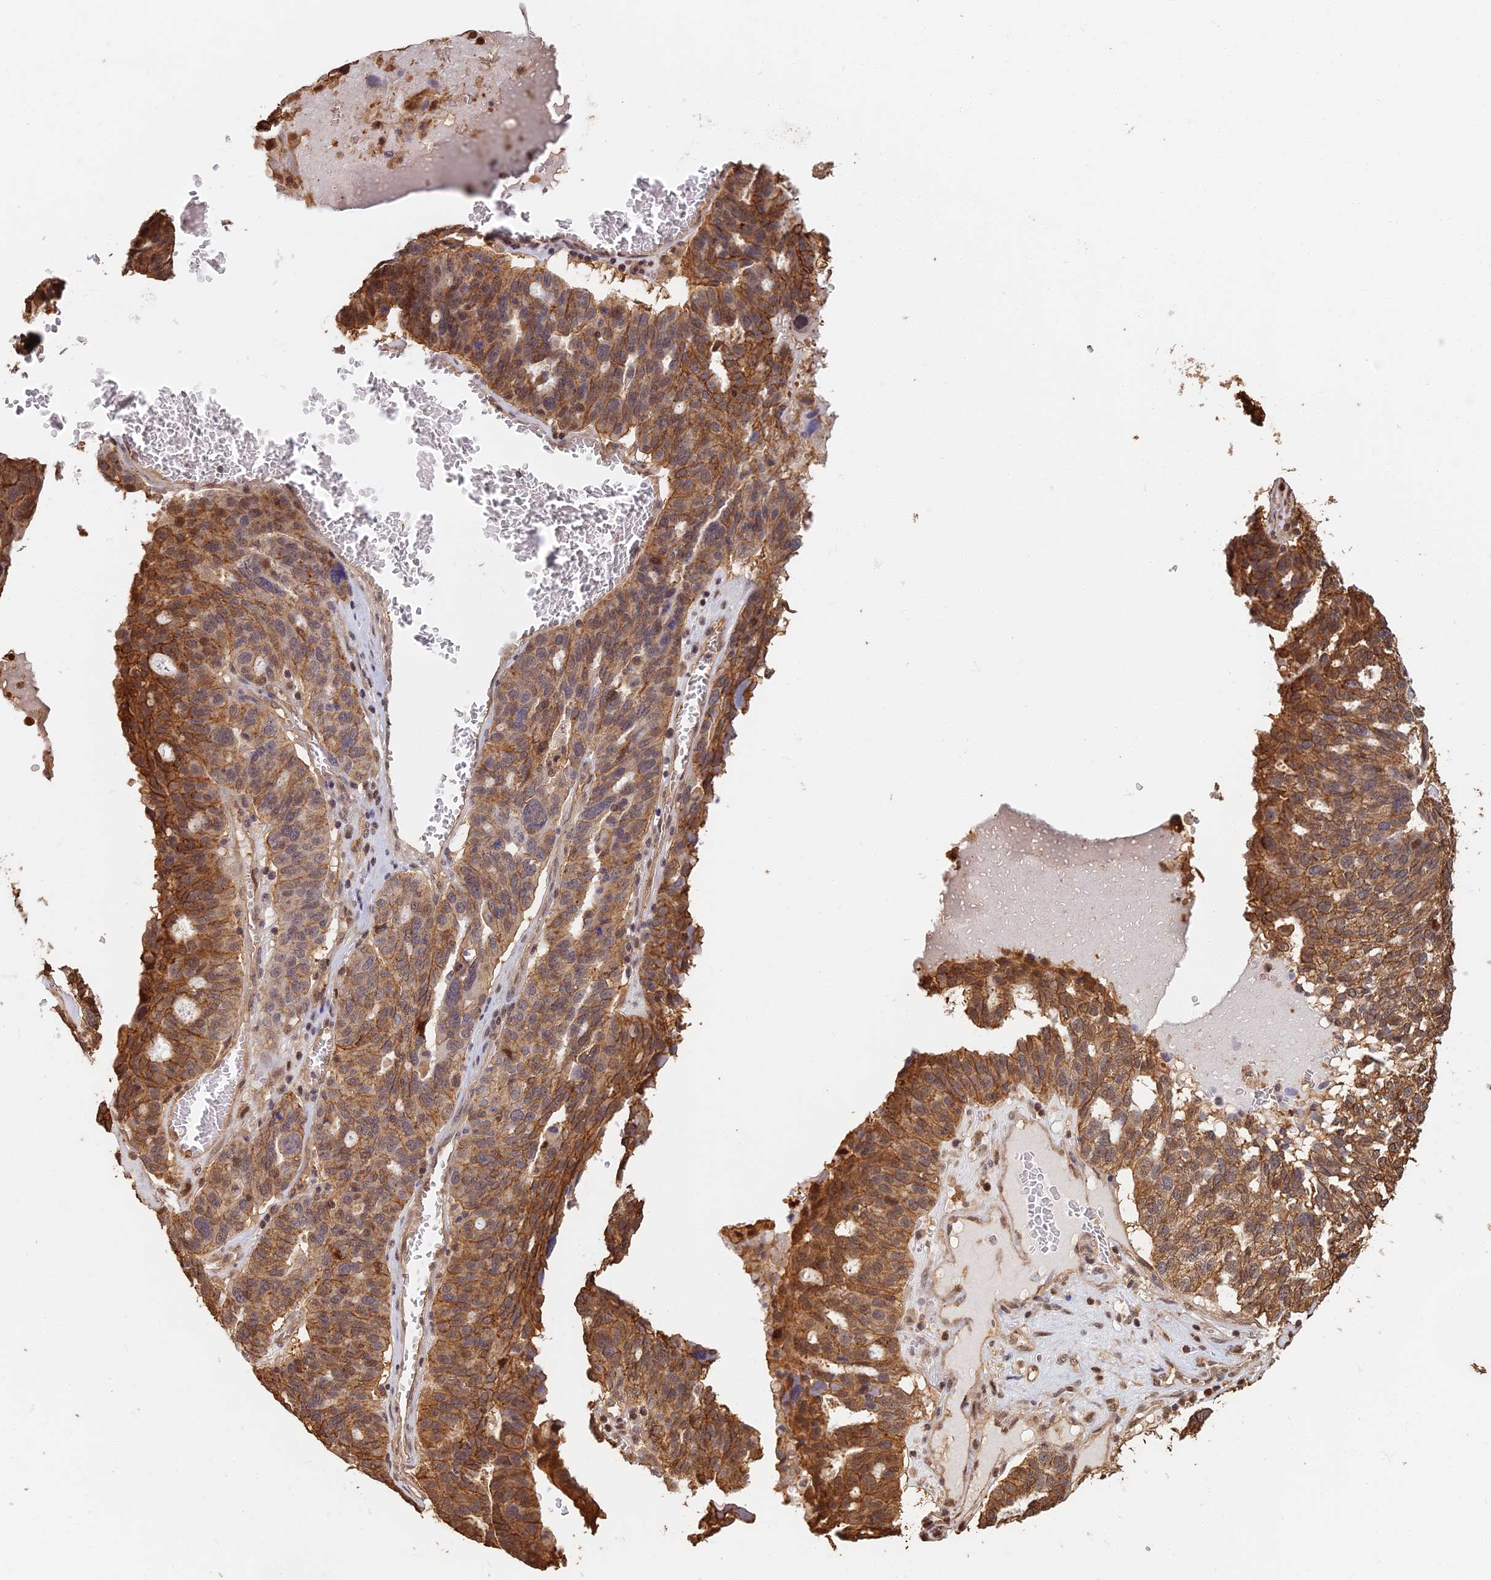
{"staining": {"intensity": "moderate", "quantity": ">75%", "location": "cytoplasmic/membranous"}, "tissue": "ovarian cancer", "cell_type": "Tumor cells", "image_type": "cancer", "snomed": [{"axis": "morphology", "description": "Cystadenocarcinoma, serous, NOS"}, {"axis": "topography", "description": "Ovary"}], "caption": "Protein staining of ovarian cancer (serous cystadenocarcinoma) tissue demonstrates moderate cytoplasmic/membranous expression in about >75% of tumor cells.", "gene": "LRRN3", "patient": {"sex": "female", "age": 59}}